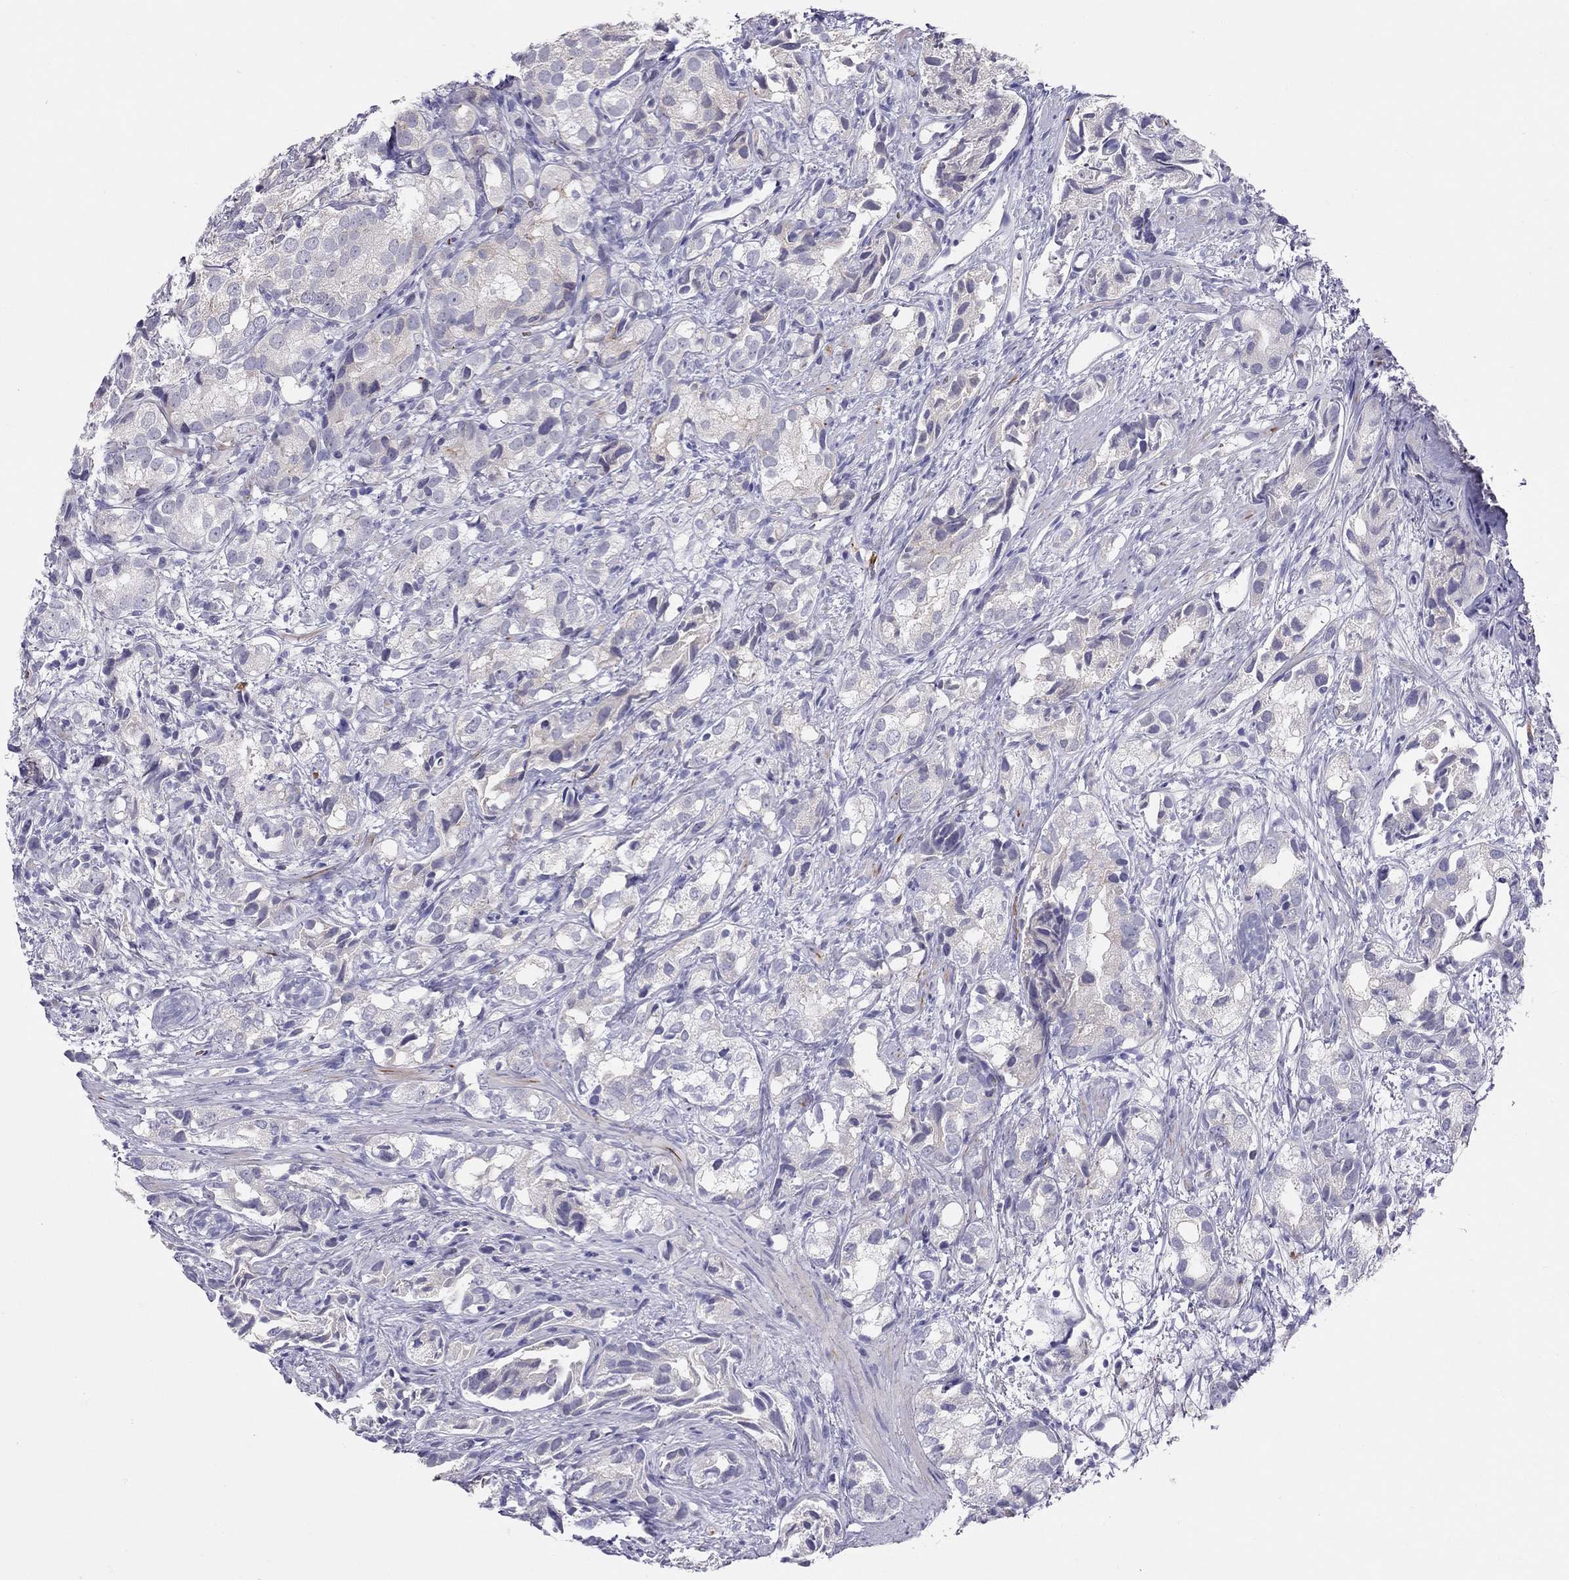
{"staining": {"intensity": "negative", "quantity": "none", "location": "none"}, "tissue": "prostate cancer", "cell_type": "Tumor cells", "image_type": "cancer", "snomed": [{"axis": "morphology", "description": "Adenocarcinoma, High grade"}, {"axis": "topography", "description": "Prostate"}], "caption": "Tumor cells show no significant protein positivity in adenocarcinoma (high-grade) (prostate).", "gene": "FRMD1", "patient": {"sex": "male", "age": 82}}